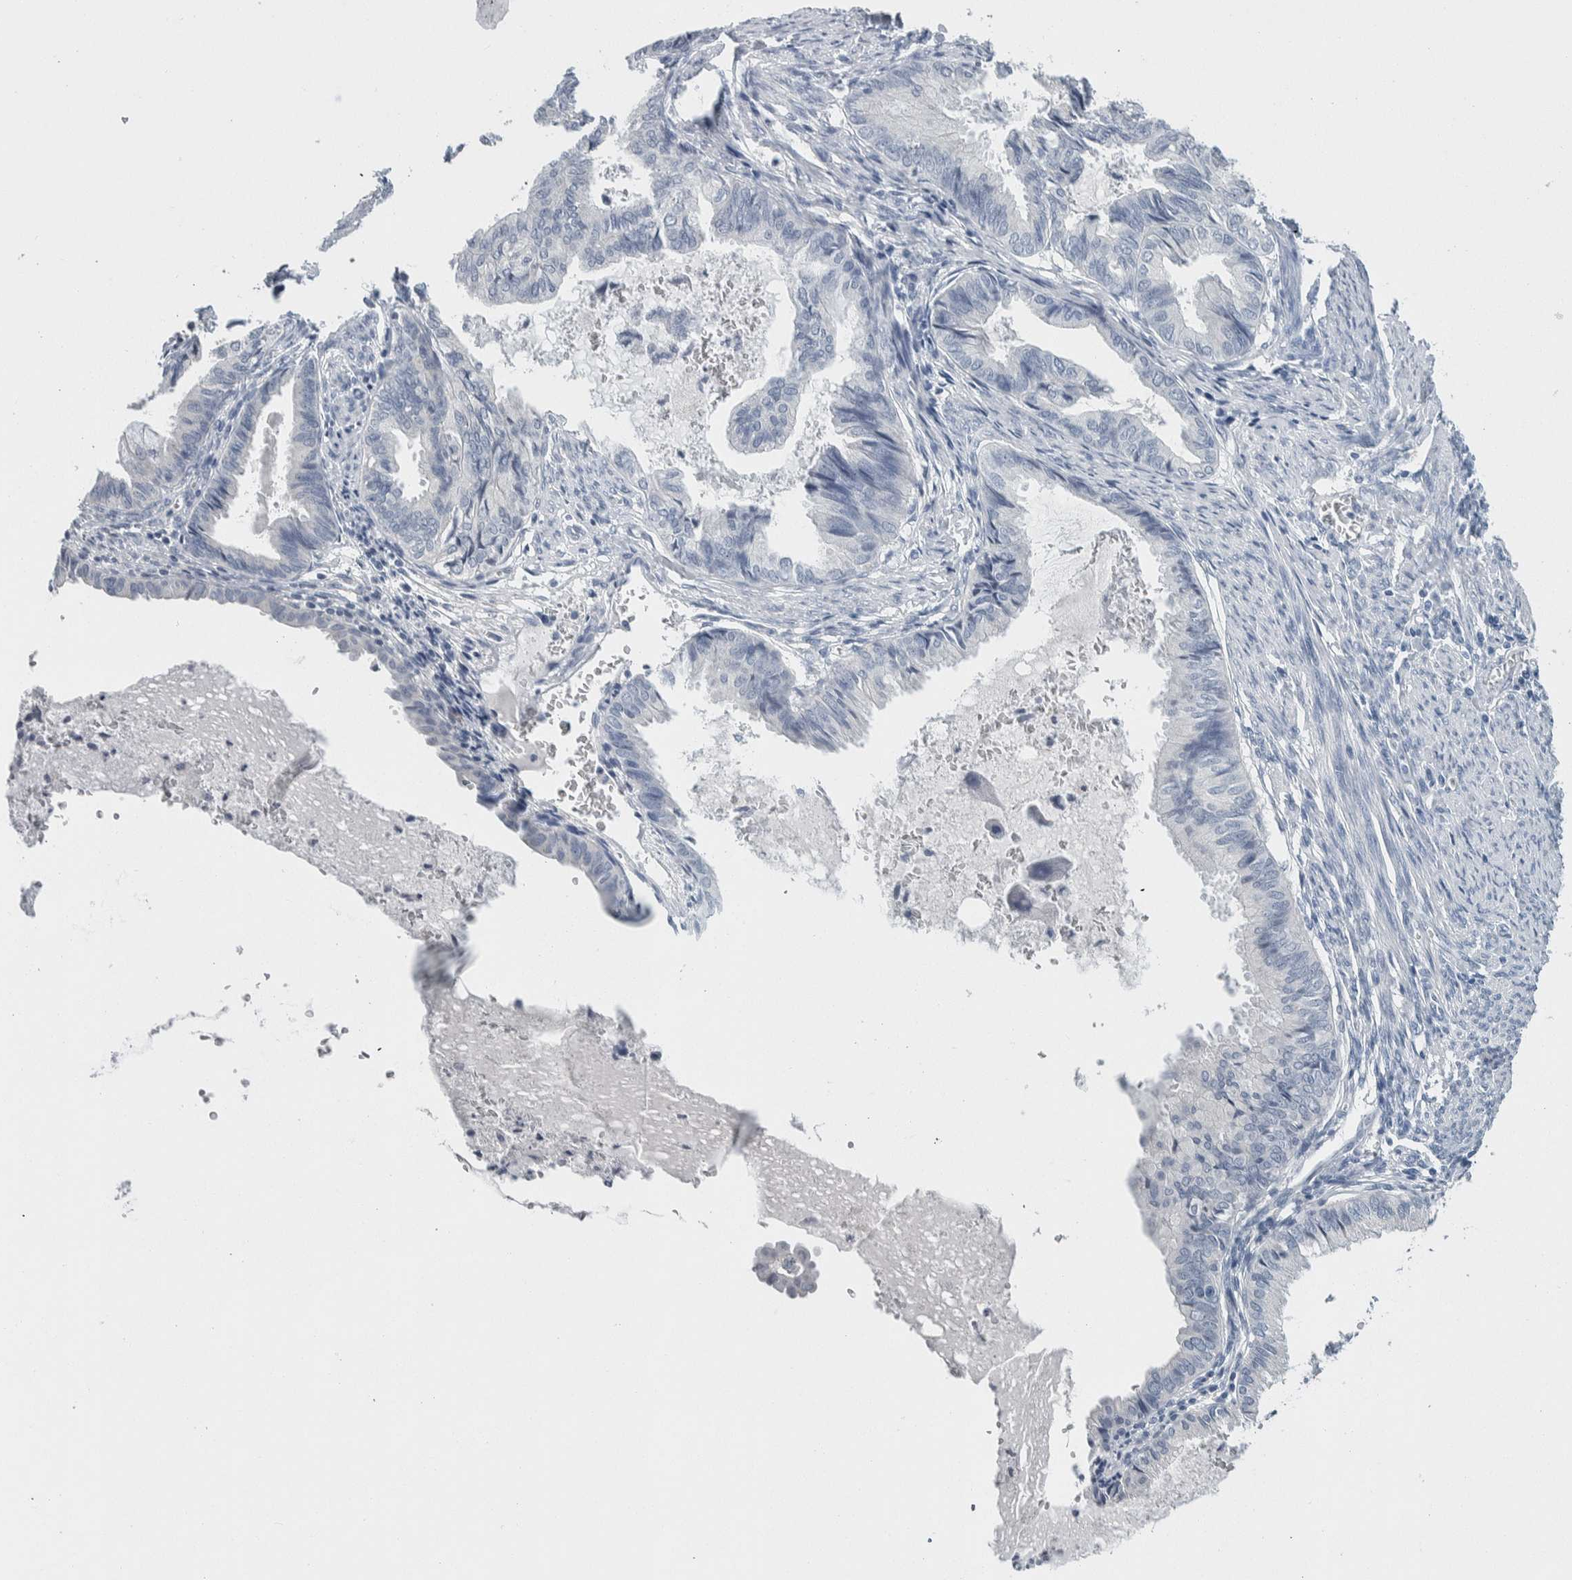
{"staining": {"intensity": "negative", "quantity": "none", "location": "none"}, "tissue": "endometrial cancer", "cell_type": "Tumor cells", "image_type": "cancer", "snomed": [{"axis": "morphology", "description": "Adenocarcinoma, NOS"}, {"axis": "topography", "description": "Endometrium"}], "caption": "High magnification brightfield microscopy of endometrial adenocarcinoma stained with DAB (3,3'-diaminobenzidine) (brown) and counterstained with hematoxylin (blue): tumor cells show no significant positivity. (DAB (3,3'-diaminobenzidine) immunohistochemistry, high magnification).", "gene": "SCN2A", "patient": {"sex": "female", "age": 86}}